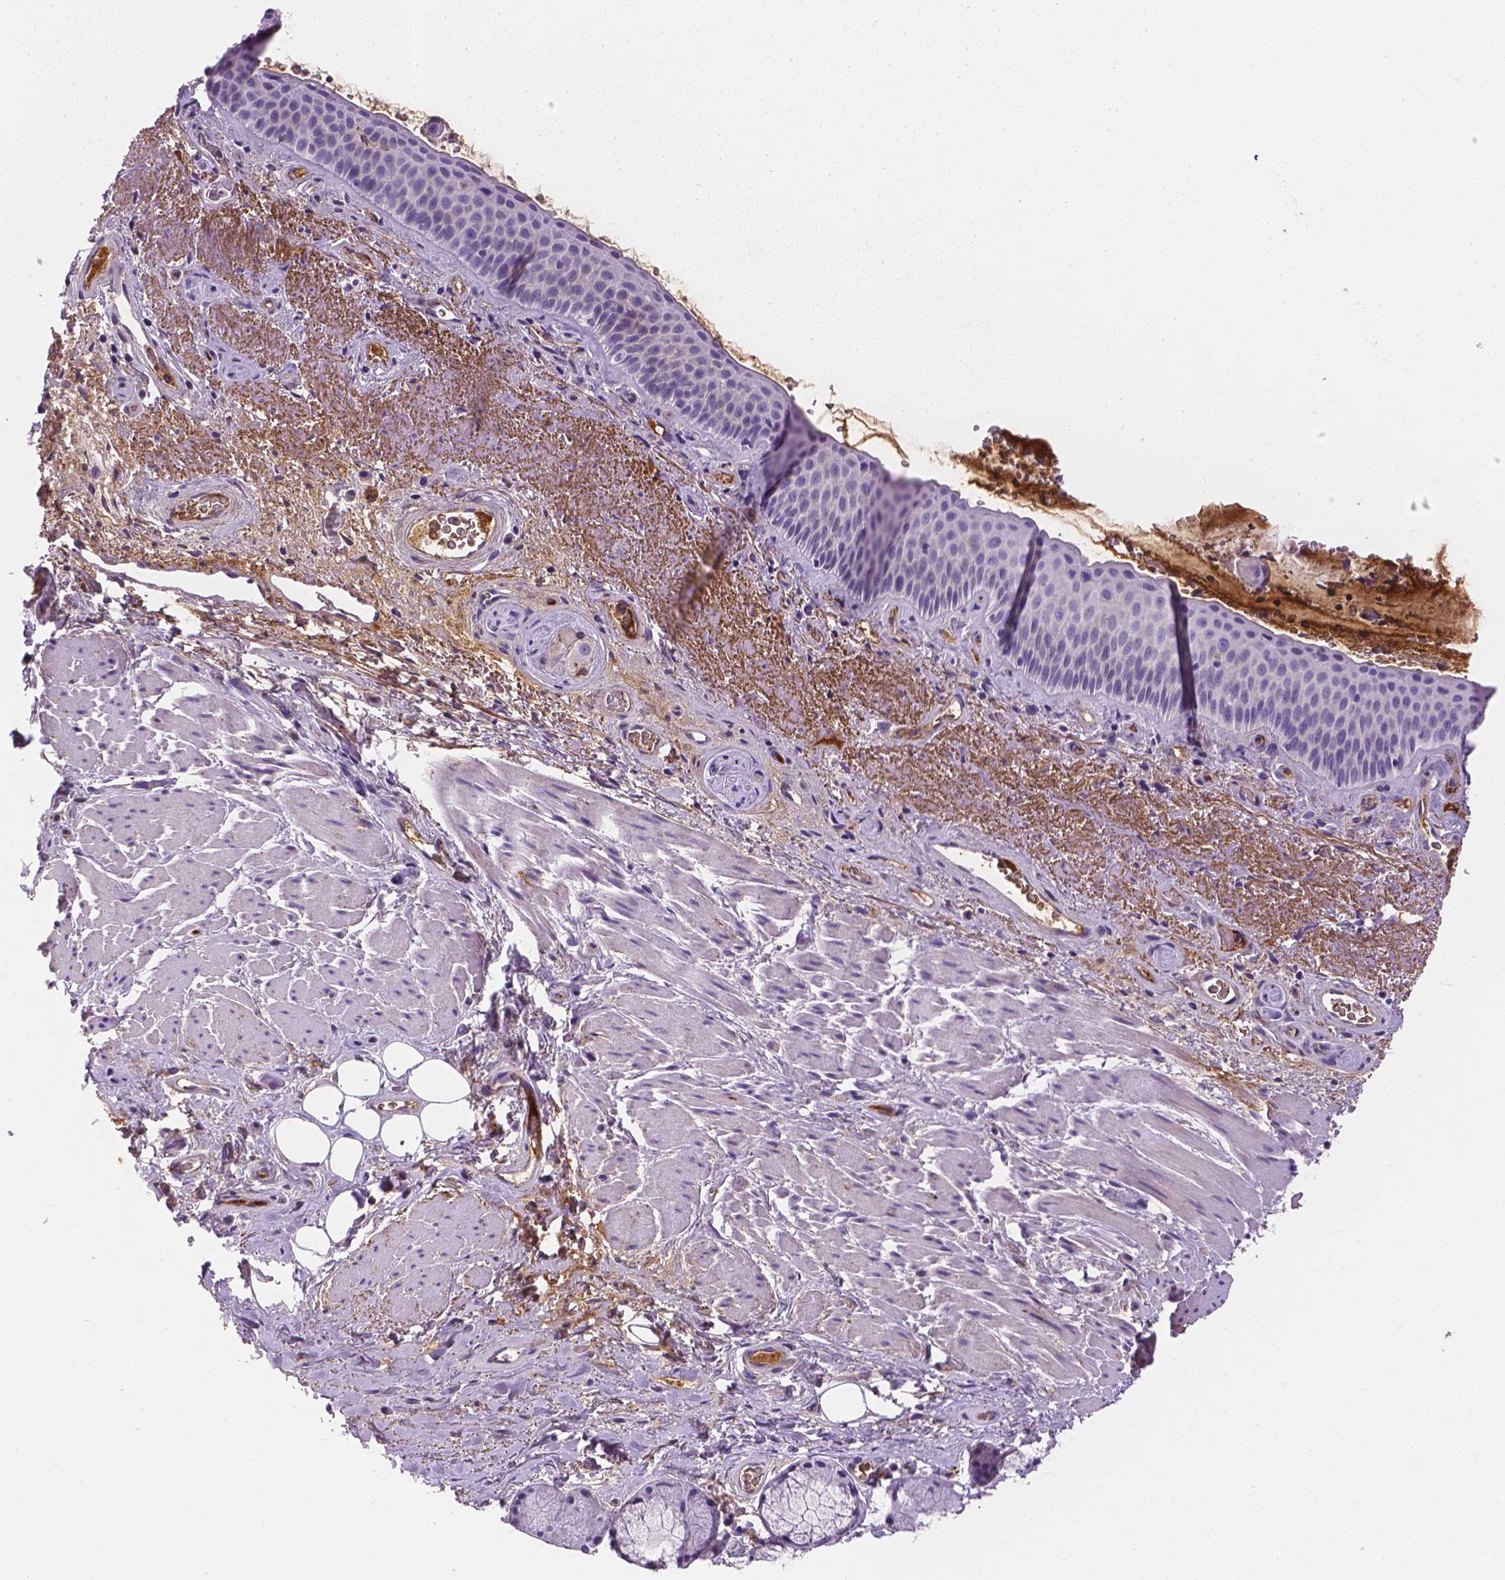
{"staining": {"intensity": "negative", "quantity": "none", "location": "none"}, "tissue": "bronchus", "cell_type": "Respiratory epithelial cells", "image_type": "normal", "snomed": [{"axis": "morphology", "description": "Normal tissue, NOS"}, {"axis": "topography", "description": "Bronchus"}], "caption": "Bronchus was stained to show a protein in brown. There is no significant expression in respiratory epithelial cells. (DAB IHC with hematoxylin counter stain).", "gene": "APOE", "patient": {"sex": "male", "age": 48}}